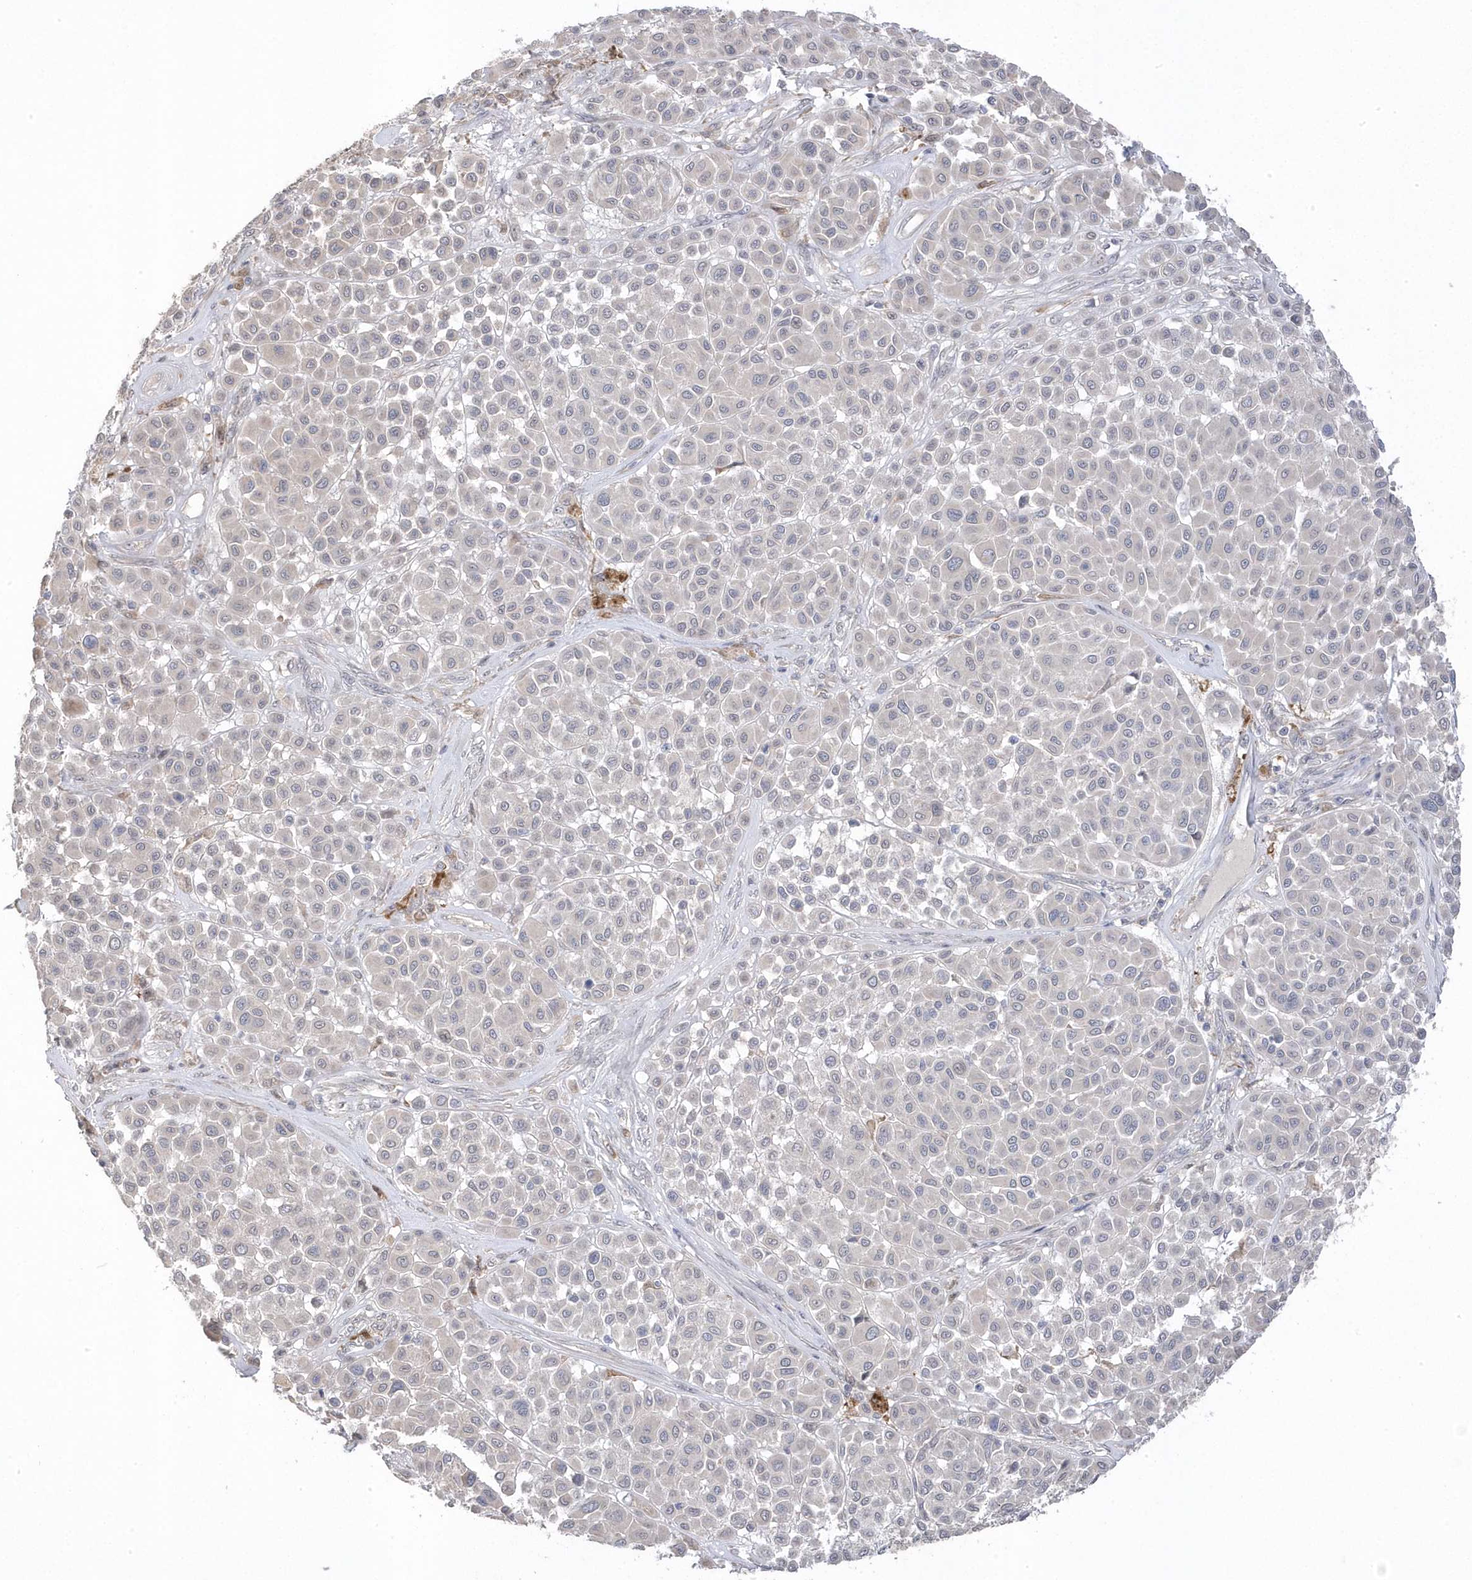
{"staining": {"intensity": "negative", "quantity": "none", "location": "none"}, "tissue": "melanoma", "cell_type": "Tumor cells", "image_type": "cancer", "snomed": [{"axis": "morphology", "description": "Malignant melanoma, Metastatic site"}, {"axis": "topography", "description": "Soft tissue"}], "caption": "The histopathology image demonstrates no significant expression in tumor cells of malignant melanoma (metastatic site).", "gene": "GTPBP6", "patient": {"sex": "male", "age": 41}}